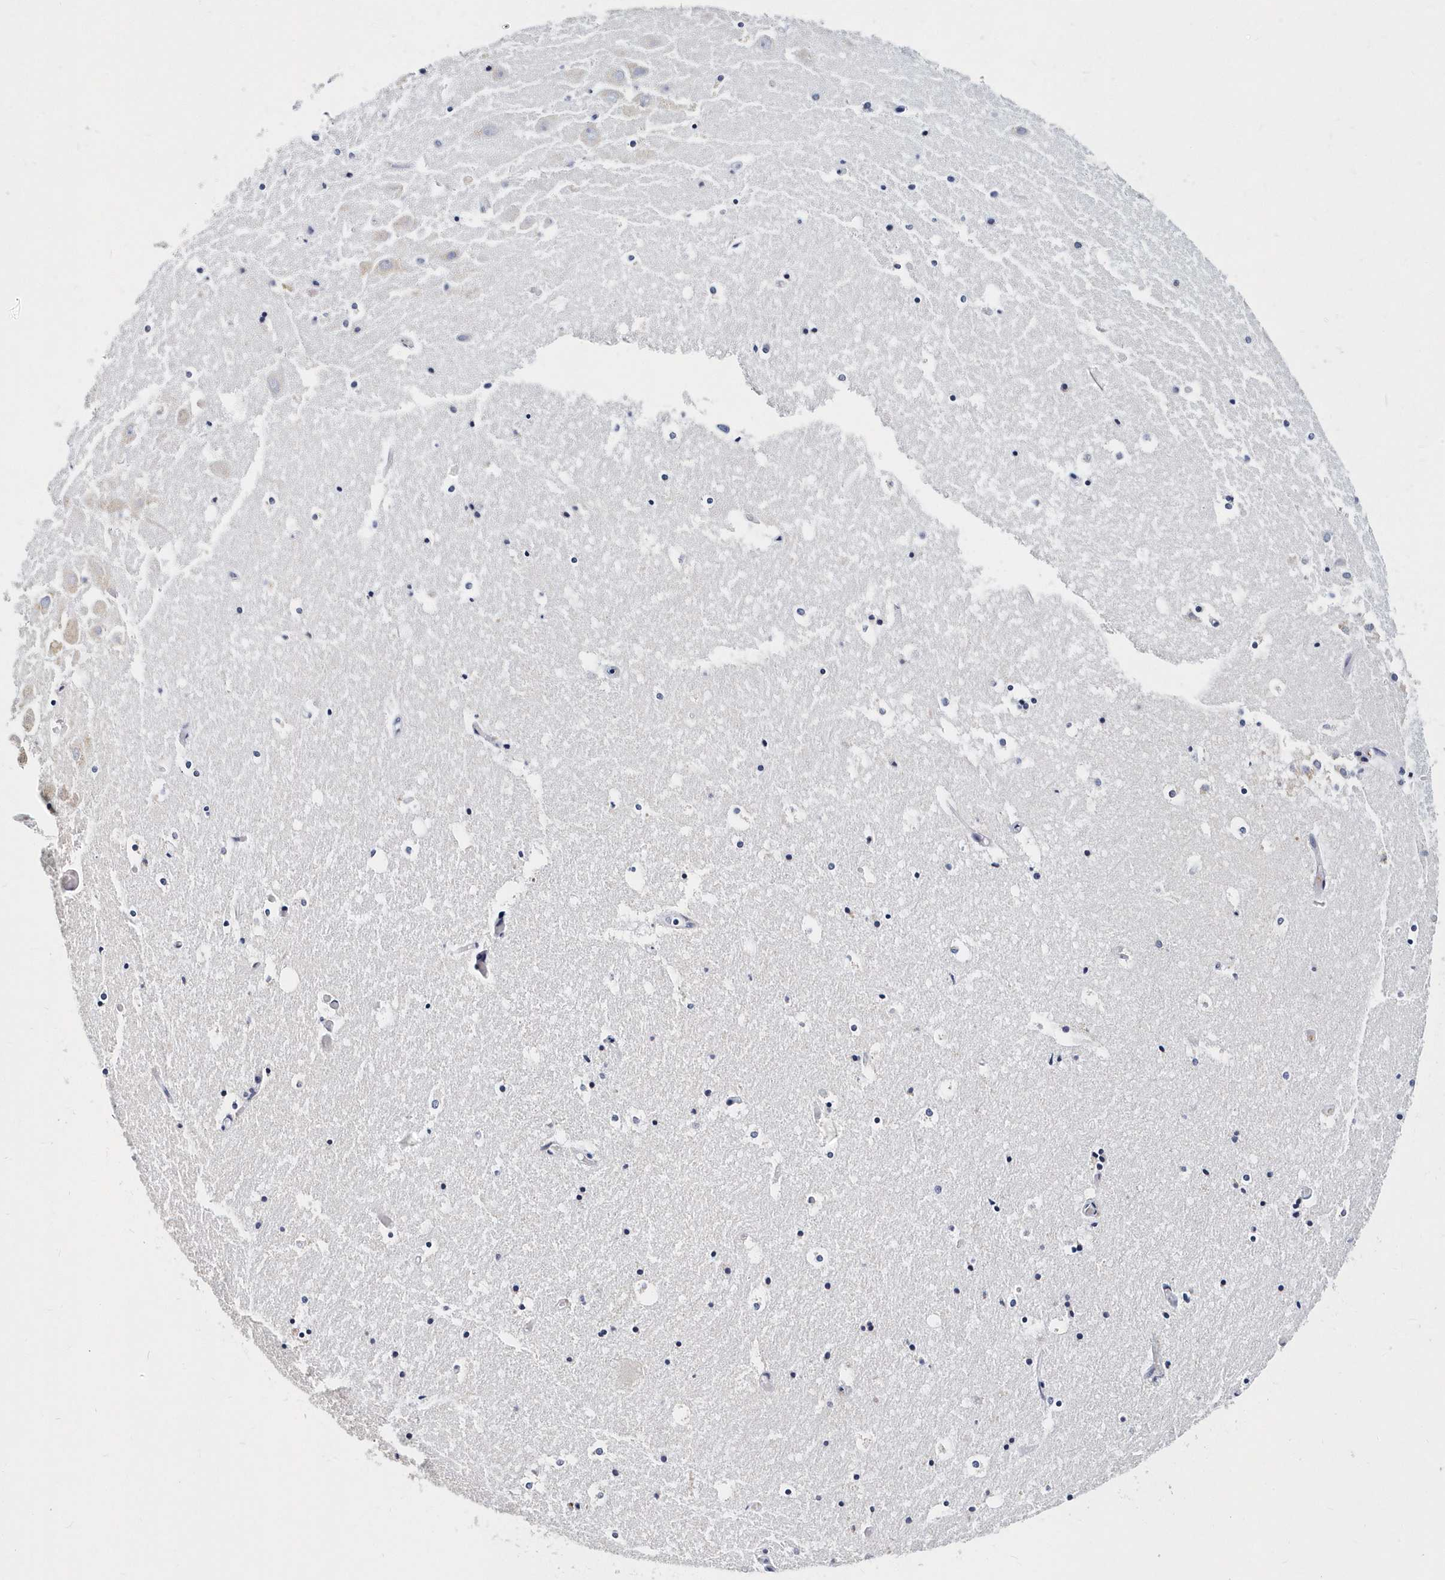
{"staining": {"intensity": "negative", "quantity": "none", "location": "none"}, "tissue": "hippocampus", "cell_type": "Glial cells", "image_type": "normal", "snomed": [{"axis": "morphology", "description": "Normal tissue, NOS"}, {"axis": "topography", "description": "Hippocampus"}], "caption": "Protein analysis of benign hippocampus reveals no significant positivity in glial cells.", "gene": "ITGA2B", "patient": {"sex": "female", "age": 52}}